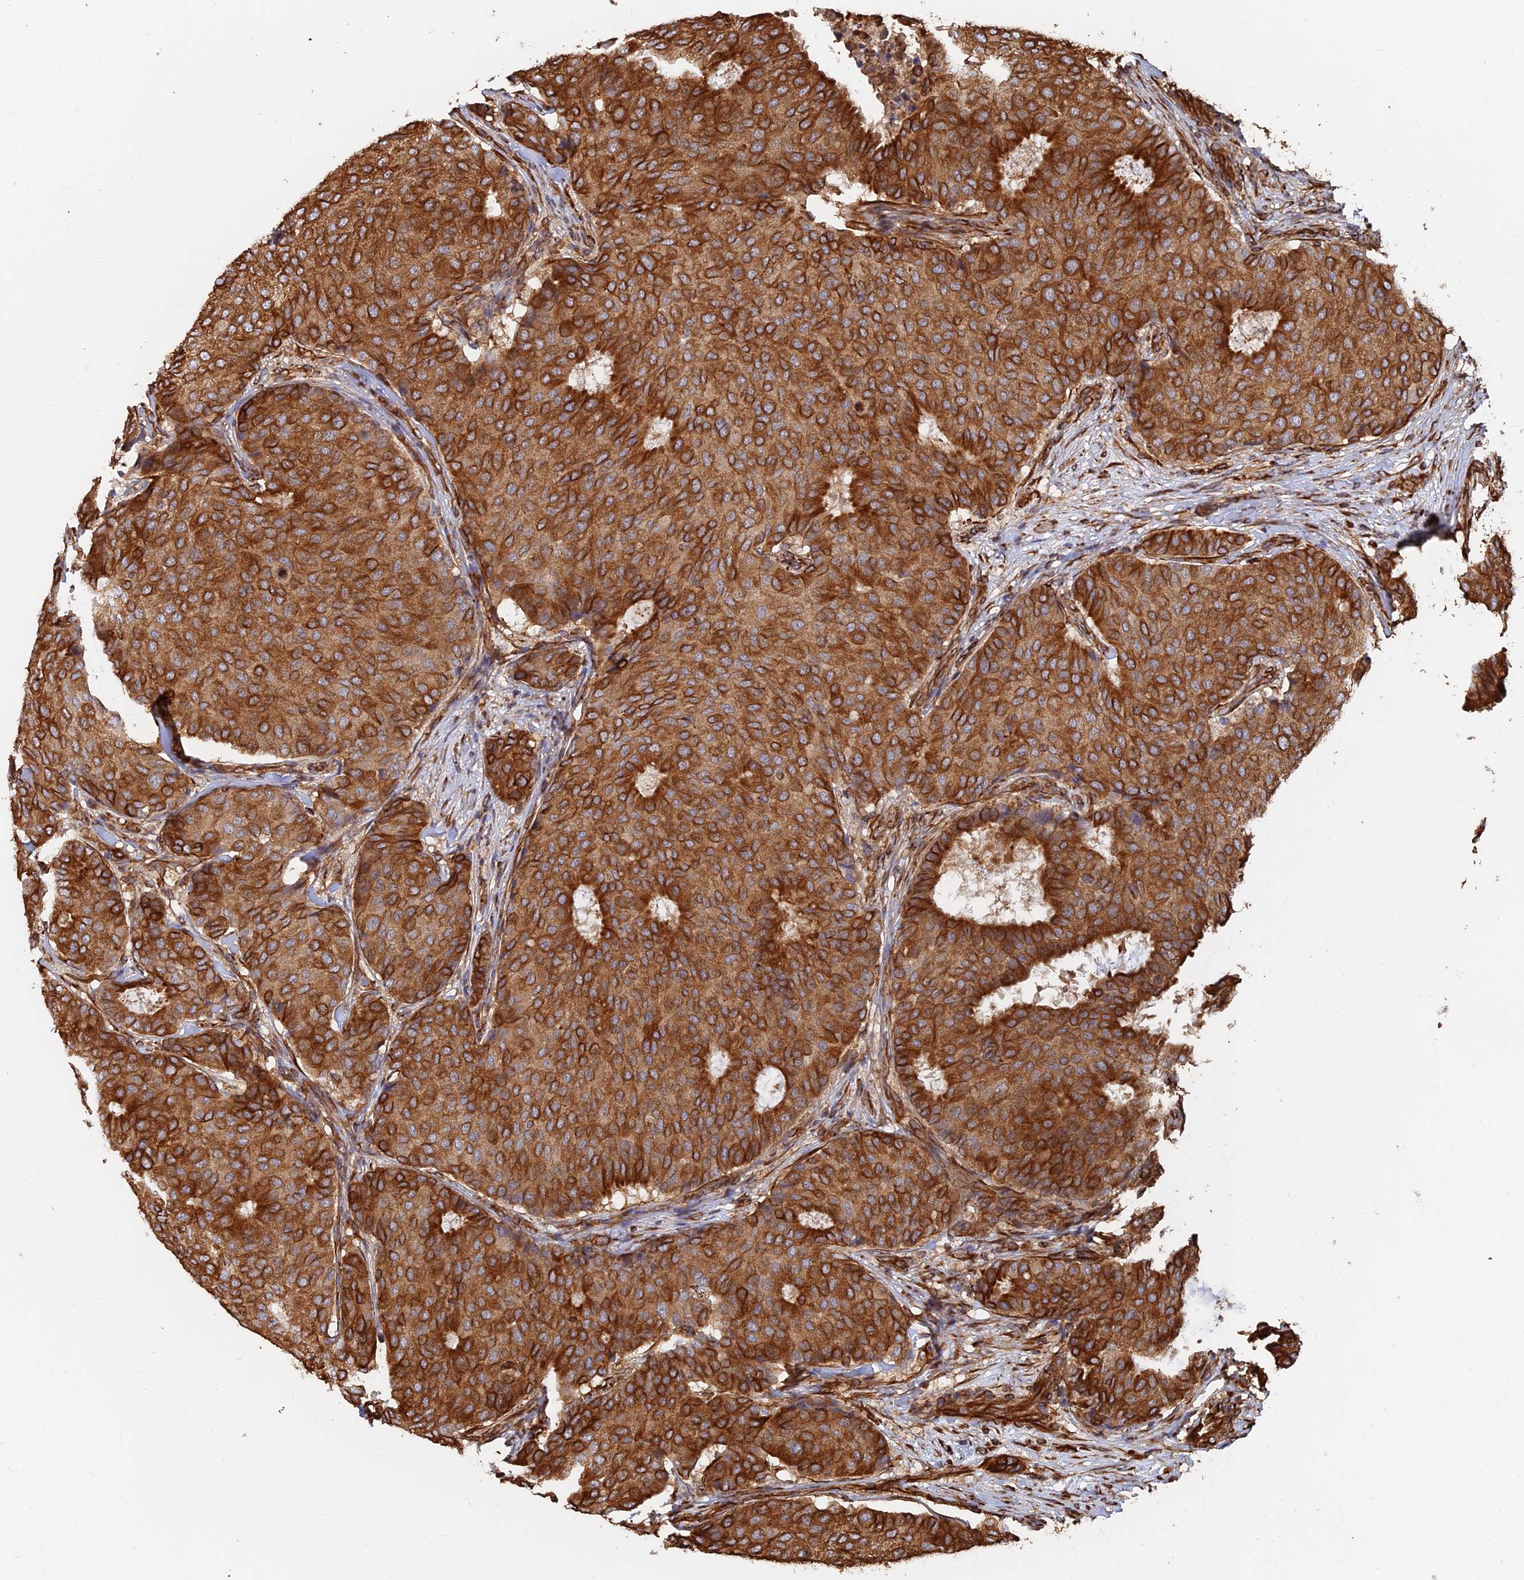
{"staining": {"intensity": "strong", "quantity": ">75%", "location": "cytoplasmic/membranous"}, "tissue": "breast cancer", "cell_type": "Tumor cells", "image_type": "cancer", "snomed": [{"axis": "morphology", "description": "Duct carcinoma"}, {"axis": "topography", "description": "Breast"}], "caption": "Breast cancer was stained to show a protein in brown. There is high levels of strong cytoplasmic/membranous staining in approximately >75% of tumor cells. (DAB (3,3'-diaminobenzidine) IHC with brightfield microscopy, high magnification).", "gene": "WBP11", "patient": {"sex": "female", "age": 75}}